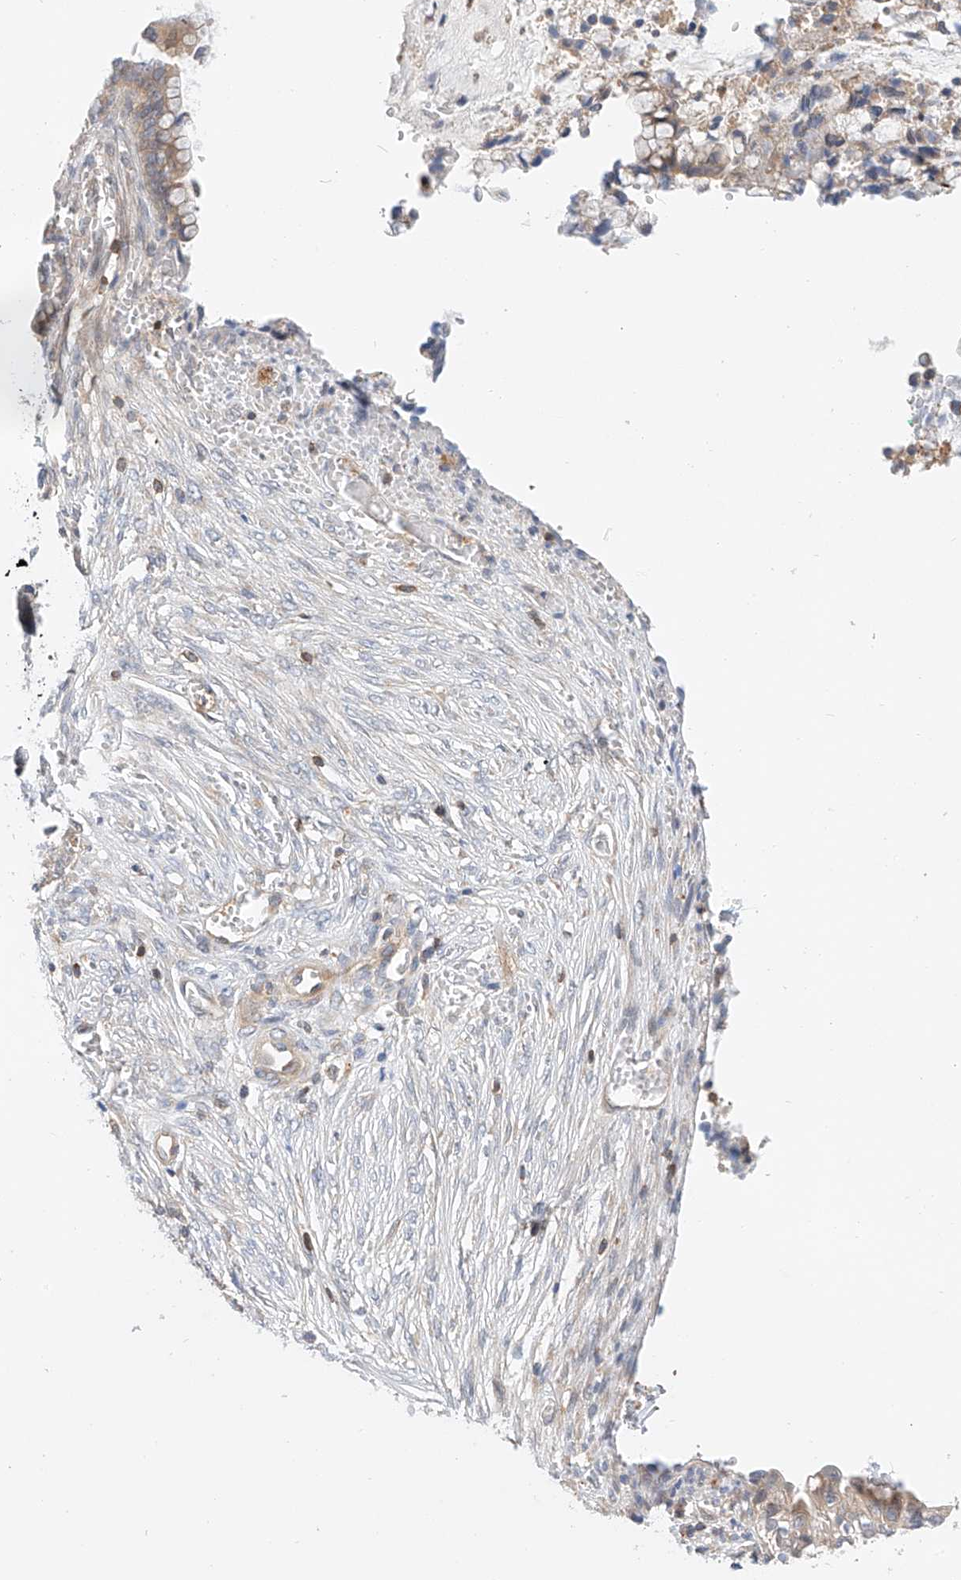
{"staining": {"intensity": "weak", "quantity": "25%-75%", "location": "cytoplasmic/membranous"}, "tissue": "cervical cancer", "cell_type": "Tumor cells", "image_type": "cancer", "snomed": [{"axis": "morphology", "description": "Adenocarcinoma, NOS"}, {"axis": "topography", "description": "Cervix"}], "caption": "About 25%-75% of tumor cells in adenocarcinoma (cervical) show weak cytoplasmic/membranous protein expression as visualized by brown immunohistochemical staining.", "gene": "MFN2", "patient": {"sex": "female", "age": 44}}